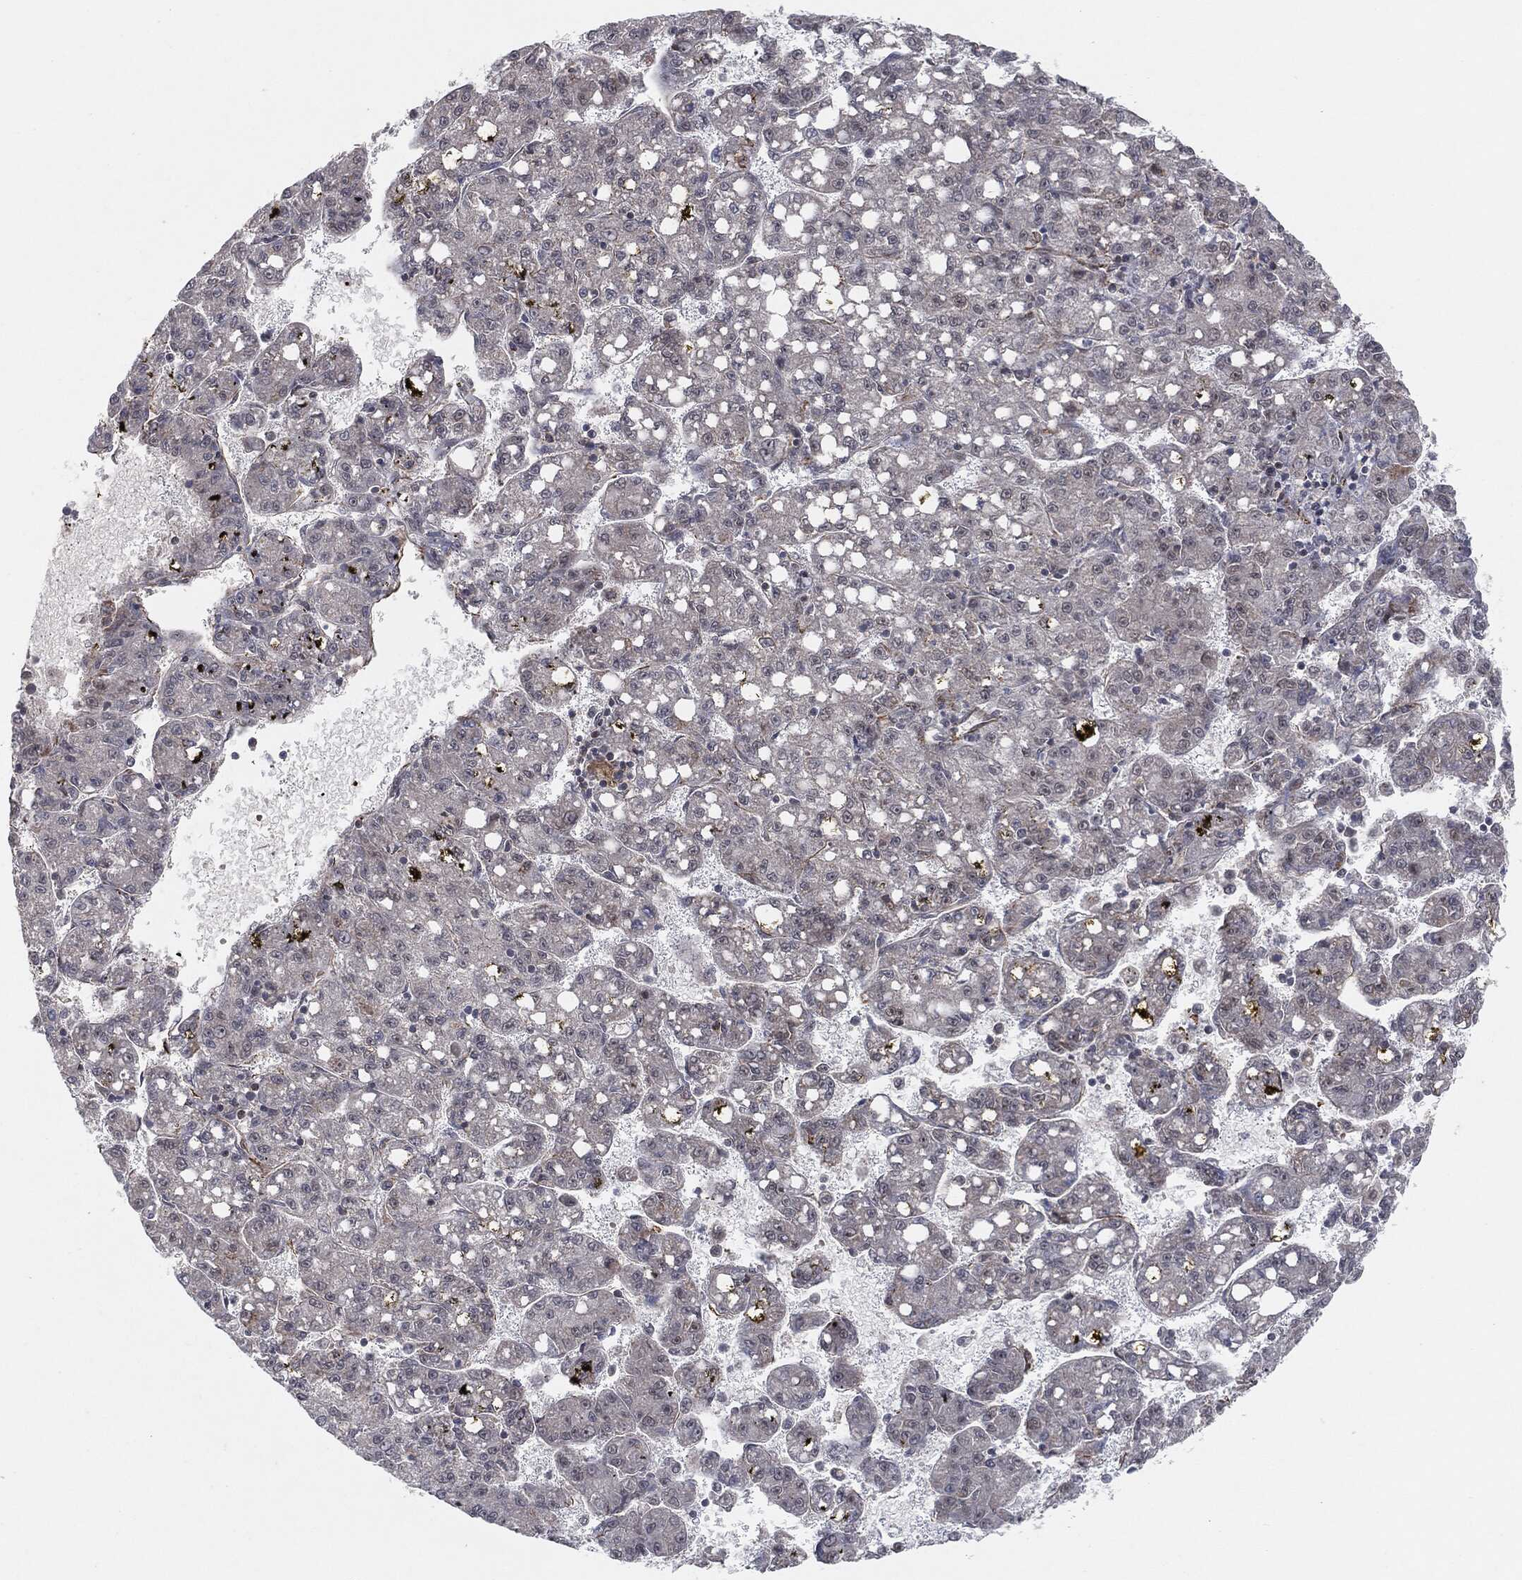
{"staining": {"intensity": "negative", "quantity": "none", "location": "none"}, "tissue": "liver cancer", "cell_type": "Tumor cells", "image_type": "cancer", "snomed": [{"axis": "morphology", "description": "Carcinoma, Hepatocellular, NOS"}, {"axis": "topography", "description": "Liver"}], "caption": "Human liver cancer stained for a protein using immunohistochemistry shows no expression in tumor cells.", "gene": "TP53RK", "patient": {"sex": "female", "age": 65}}